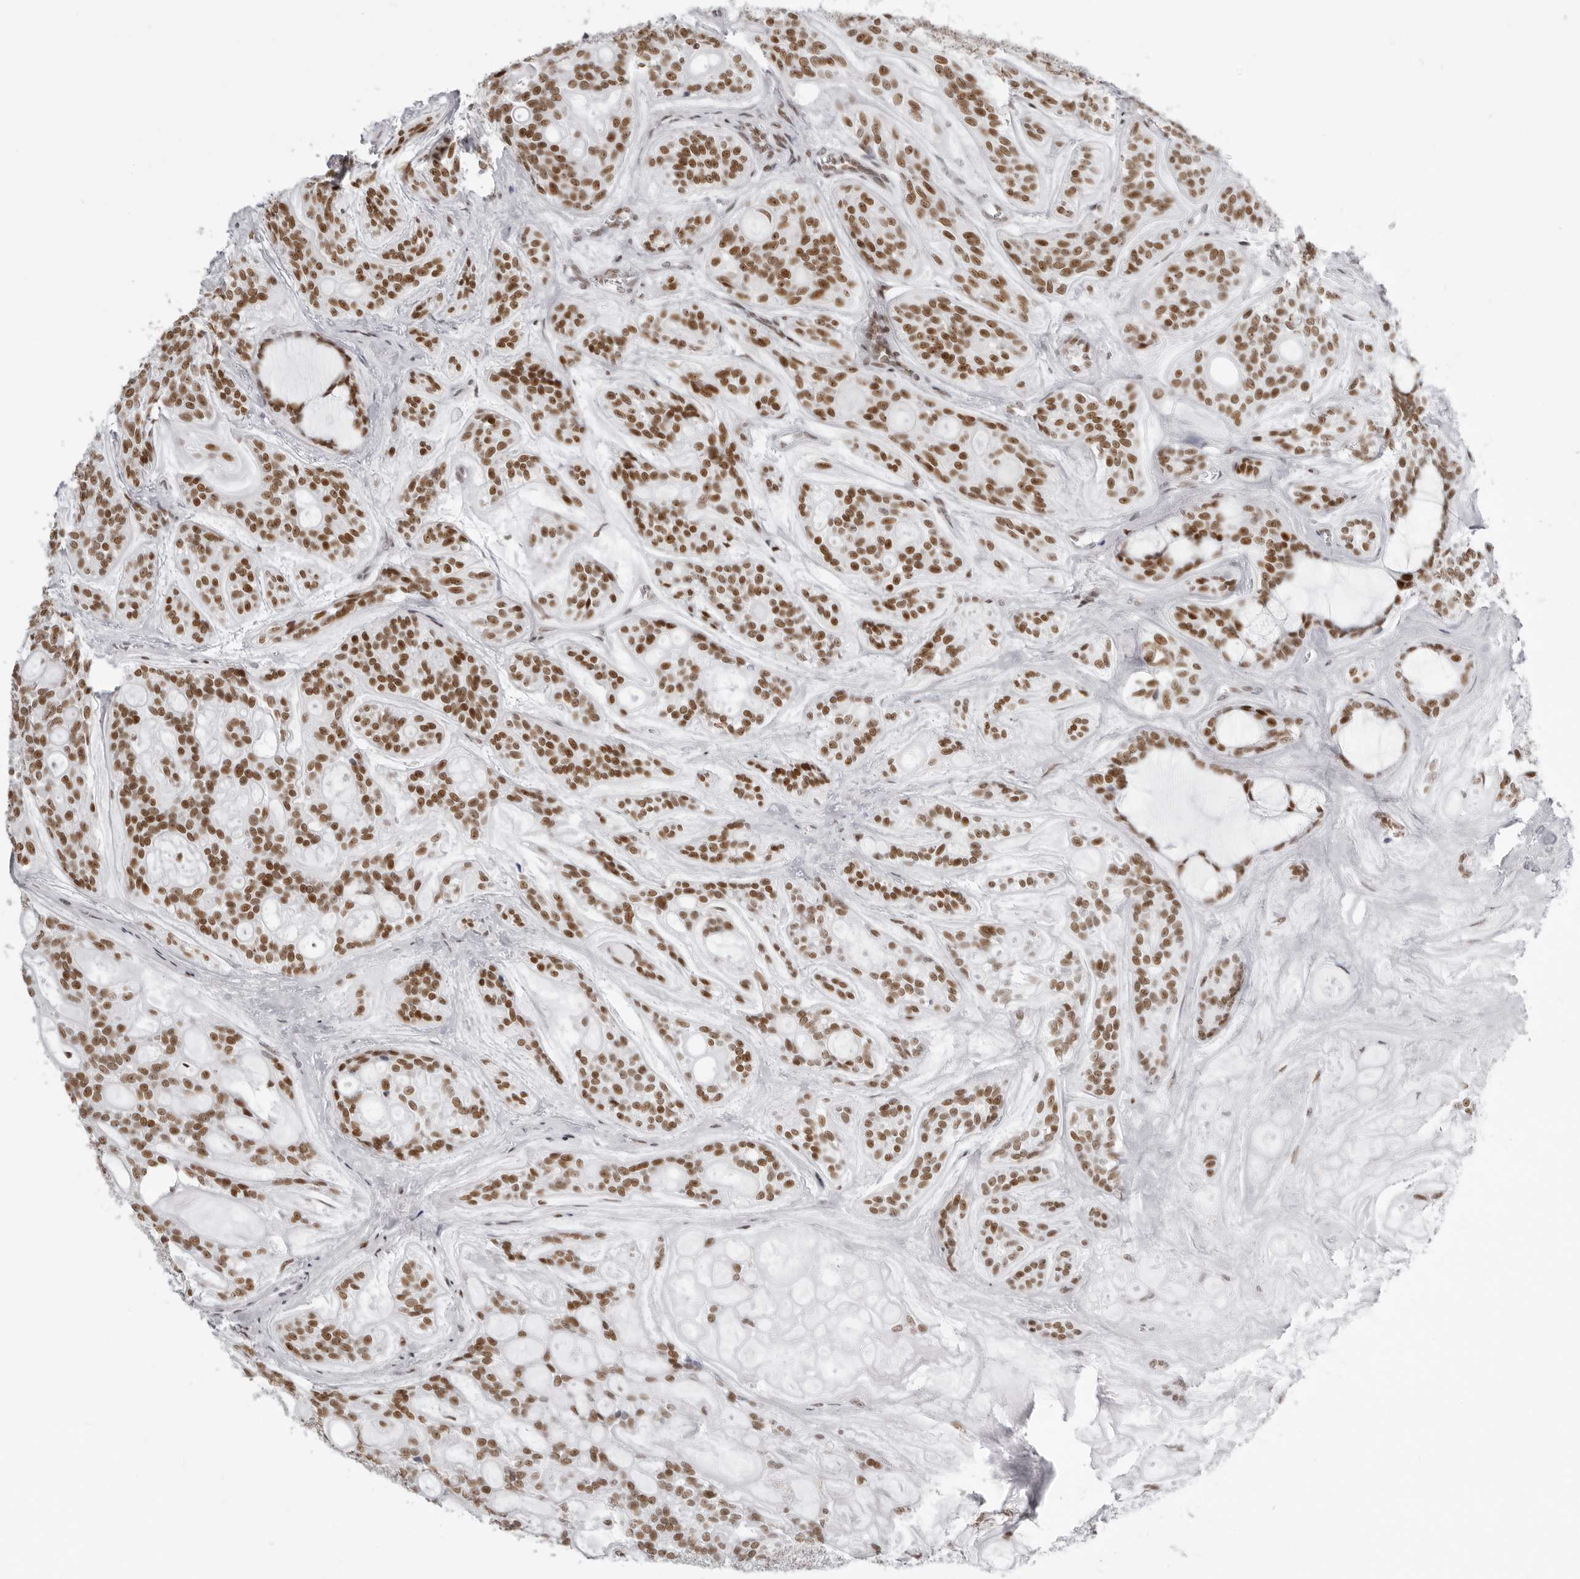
{"staining": {"intensity": "strong", "quantity": ">75%", "location": "nuclear"}, "tissue": "head and neck cancer", "cell_type": "Tumor cells", "image_type": "cancer", "snomed": [{"axis": "morphology", "description": "Adenocarcinoma, NOS"}, {"axis": "topography", "description": "Head-Neck"}], "caption": "A brown stain shows strong nuclear expression of a protein in head and neck cancer tumor cells.", "gene": "IRF2BP2", "patient": {"sex": "male", "age": 66}}